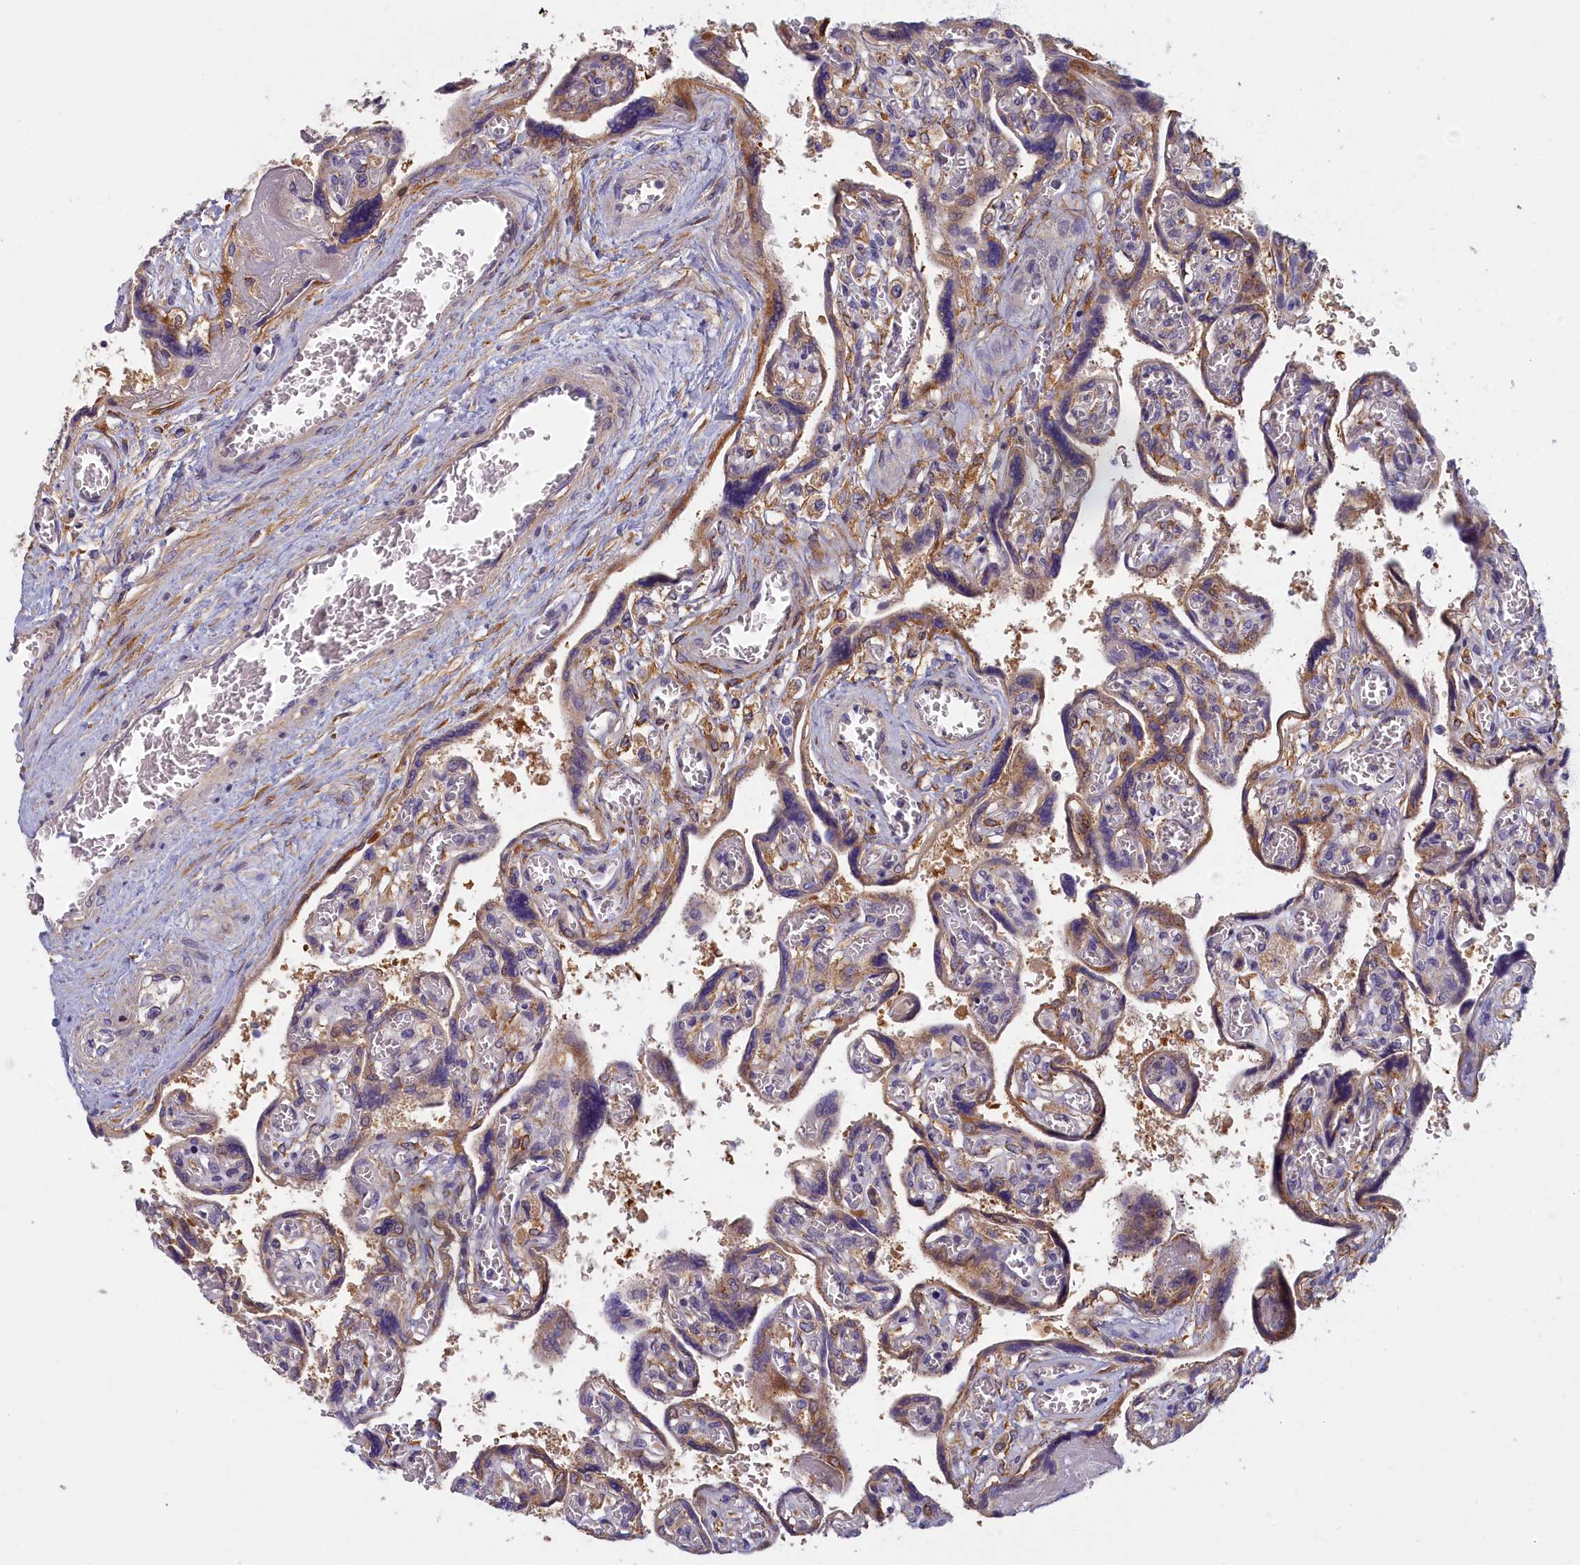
{"staining": {"intensity": "weak", "quantity": "25%-75%", "location": "cytoplasmic/membranous"}, "tissue": "placenta", "cell_type": "Trophoblastic cells", "image_type": "normal", "snomed": [{"axis": "morphology", "description": "Normal tissue, NOS"}, {"axis": "topography", "description": "Placenta"}], "caption": "Immunohistochemistry (IHC) photomicrograph of normal placenta stained for a protein (brown), which demonstrates low levels of weak cytoplasmic/membranous expression in approximately 25%-75% of trophoblastic cells.", "gene": "NOL10", "patient": {"sex": "female", "age": 39}}